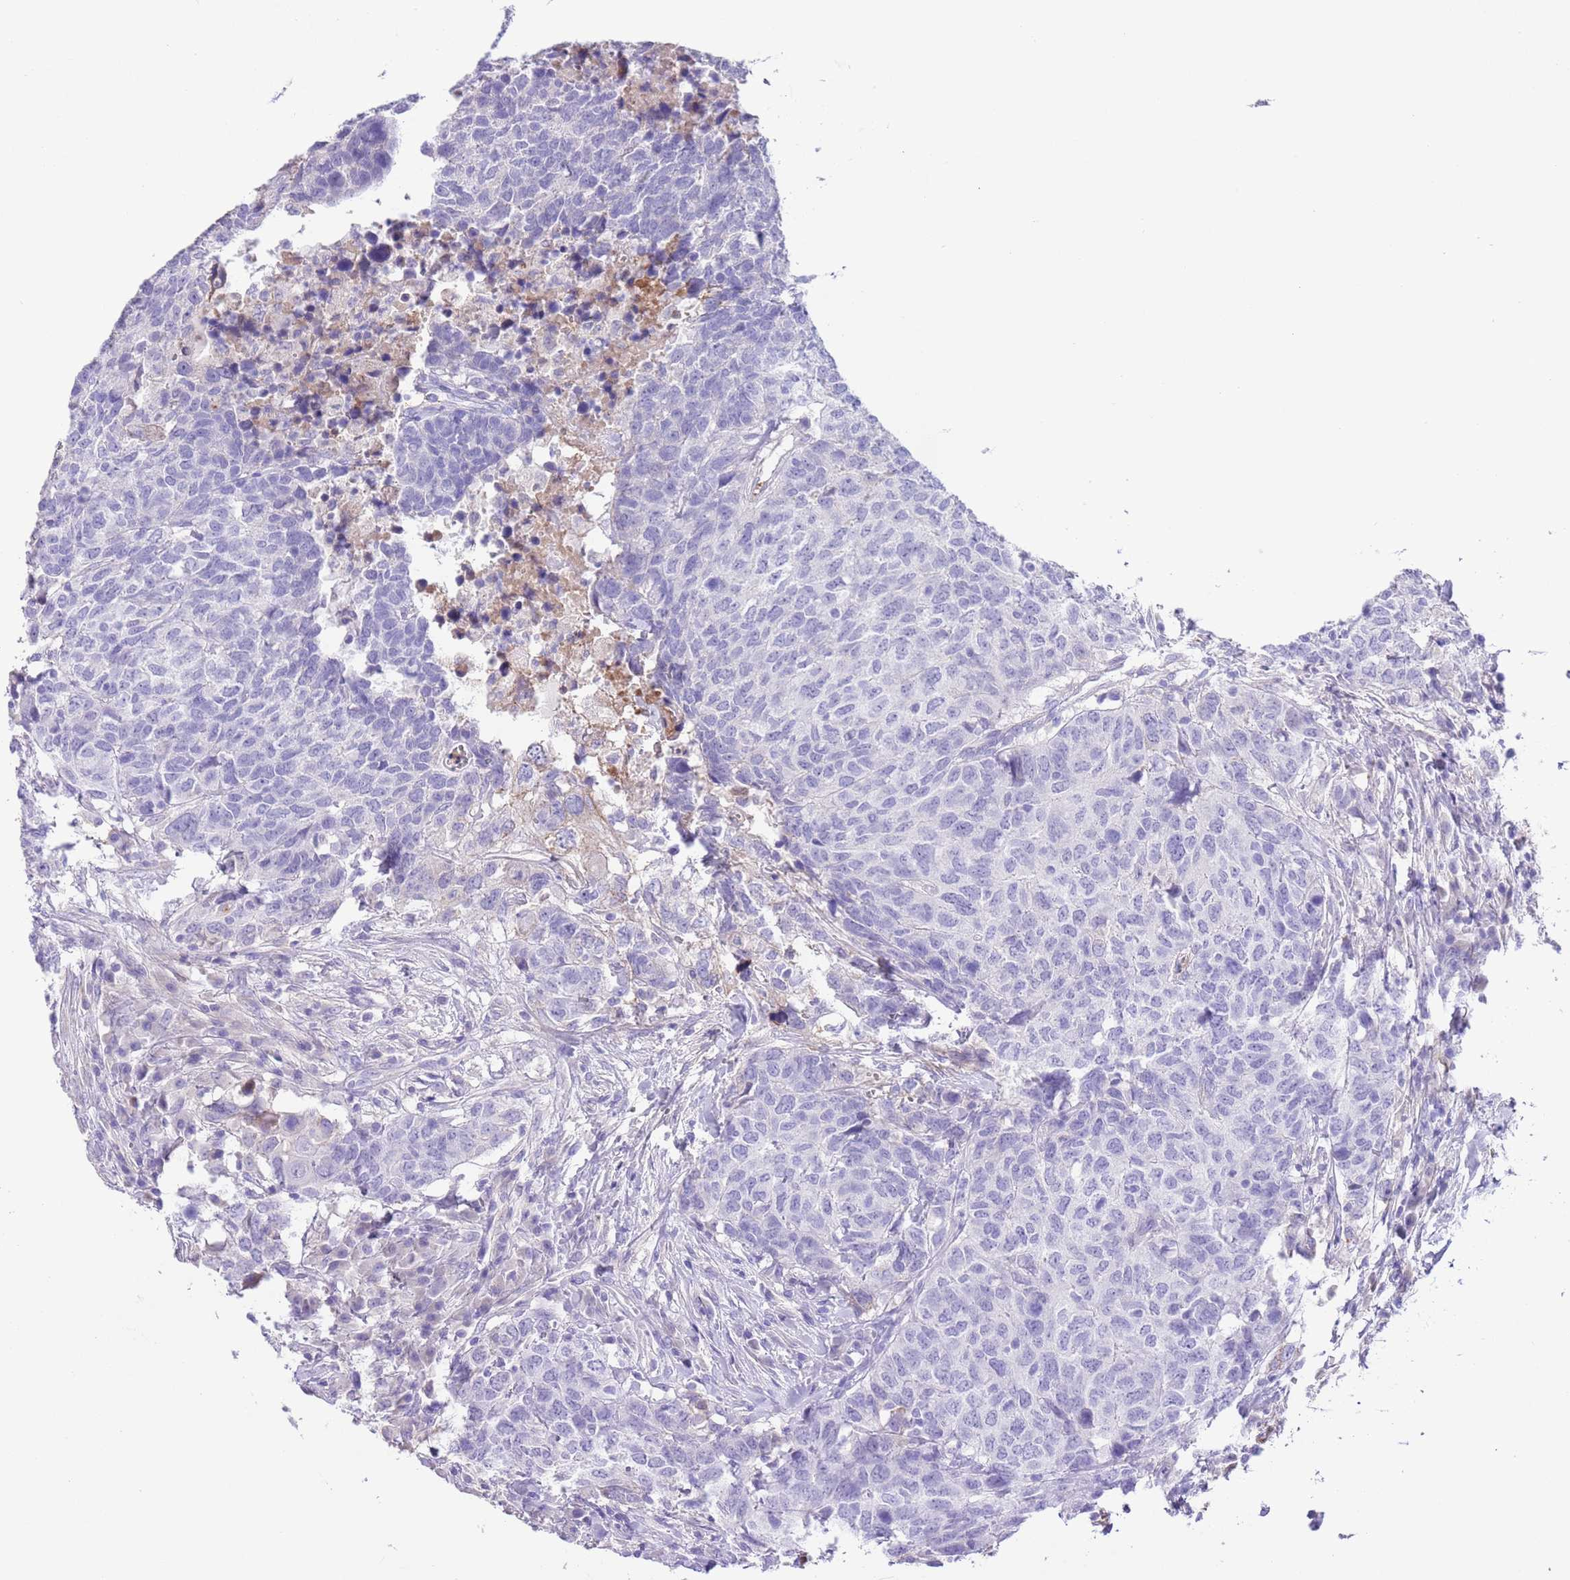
{"staining": {"intensity": "negative", "quantity": "none", "location": "none"}, "tissue": "head and neck cancer", "cell_type": "Tumor cells", "image_type": "cancer", "snomed": [{"axis": "morphology", "description": "Normal tissue, NOS"}, {"axis": "morphology", "description": "Squamous cell carcinoma, NOS"}, {"axis": "topography", "description": "Skeletal muscle"}, {"axis": "topography", "description": "Vascular tissue"}, {"axis": "topography", "description": "Peripheral nerve tissue"}, {"axis": "topography", "description": "Head-Neck"}], "caption": "Head and neck squamous cell carcinoma was stained to show a protein in brown. There is no significant staining in tumor cells.", "gene": "IGF1", "patient": {"sex": "male", "age": 66}}